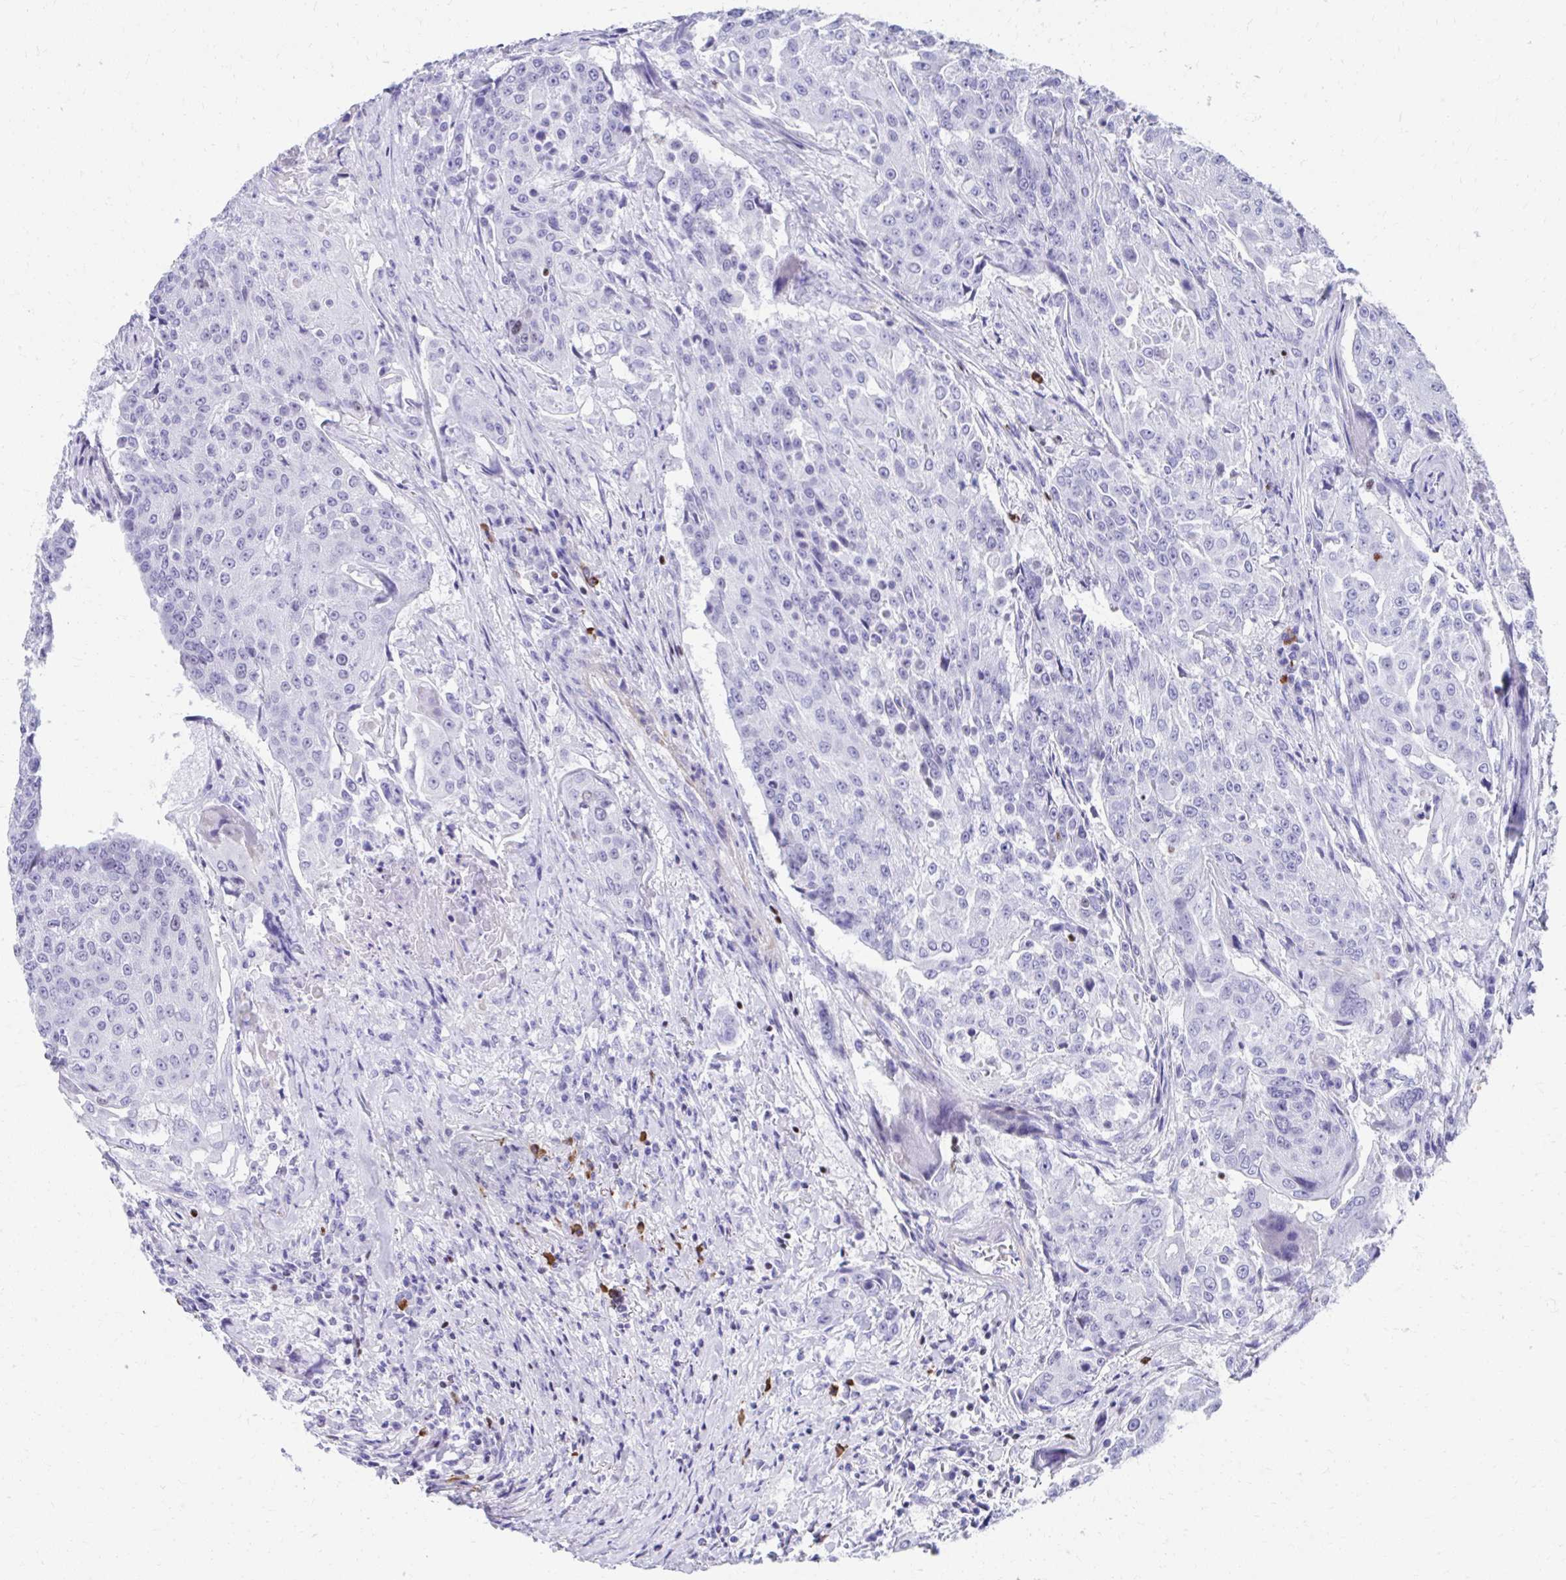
{"staining": {"intensity": "negative", "quantity": "none", "location": "none"}, "tissue": "urothelial cancer", "cell_type": "Tumor cells", "image_type": "cancer", "snomed": [{"axis": "morphology", "description": "Urothelial carcinoma, High grade"}, {"axis": "topography", "description": "Urinary bladder"}], "caption": "Human urothelial cancer stained for a protein using immunohistochemistry shows no expression in tumor cells.", "gene": "RUNX3", "patient": {"sex": "female", "age": 63}}